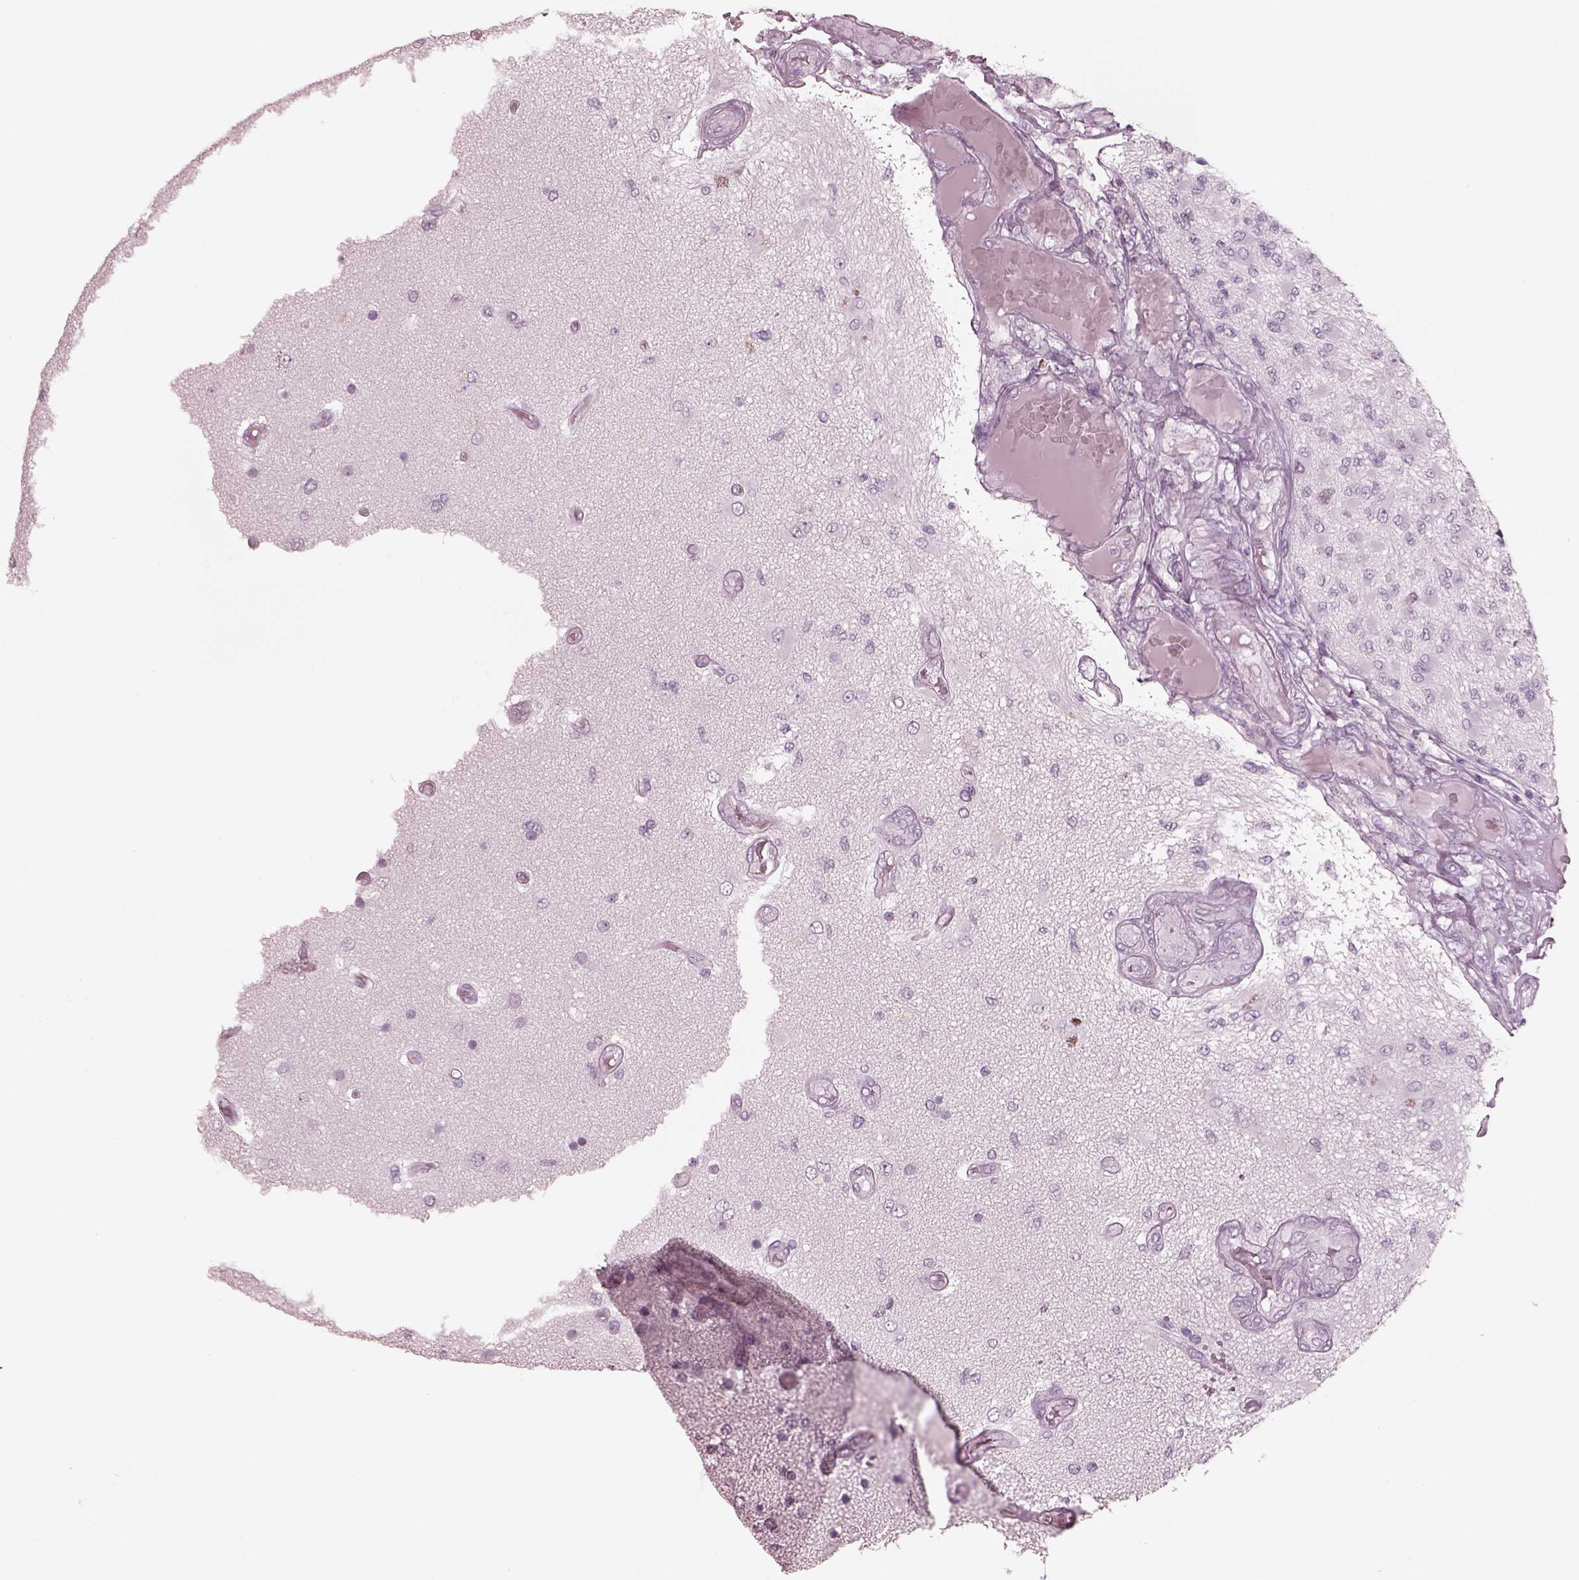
{"staining": {"intensity": "negative", "quantity": "none", "location": "none"}, "tissue": "glioma", "cell_type": "Tumor cells", "image_type": "cancer", "snomed": [{"axis": "morphology", "description": "Glioma, malignant, High grade"}, {"axis": "topography", "description": "Brain"}], "caption": "Immunohistochemical staining of malignant glioma (high-grade) exhibits no significant expression in tumor cells.", "gene": "KRTAP24-1", "patient": {"sex": "female", "age": 63}}